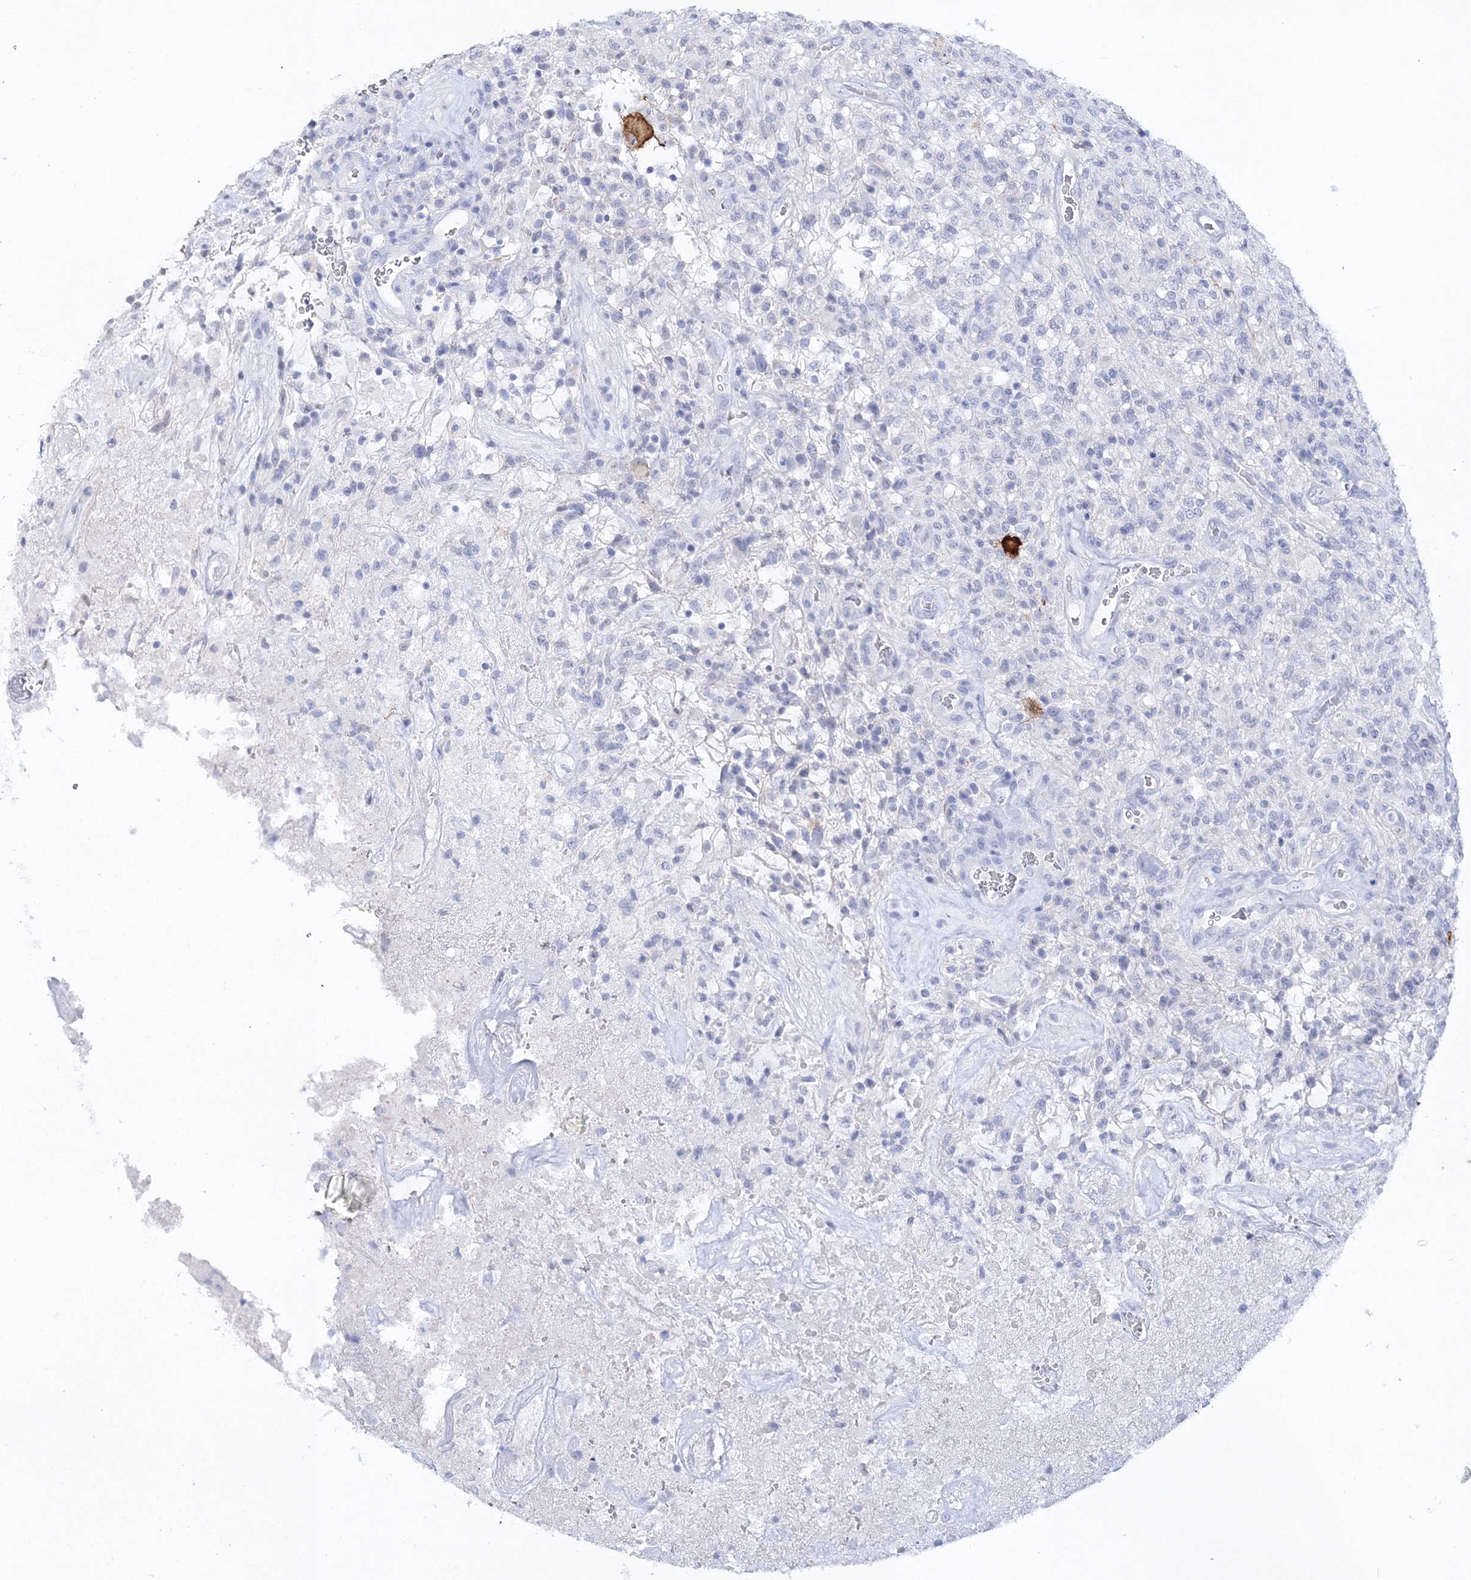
{"staining": {"intensity": "negative", "quantity": "none", "location": "none"}, "tissue": "glioma", "cell_type": "Tumor cells", "image_type": "cancer", "snomed": [{"axis": "morphology", "description": "Glioma, malignant, High grade"}, {"axis": "topography", "description": "Brain"}], "caption": "Glioma was stained to show a protein in brown. There is no significant expression in tumor cells.", "gene": "MYOZ2", "patient": {"sex": "female", "age": 57}}